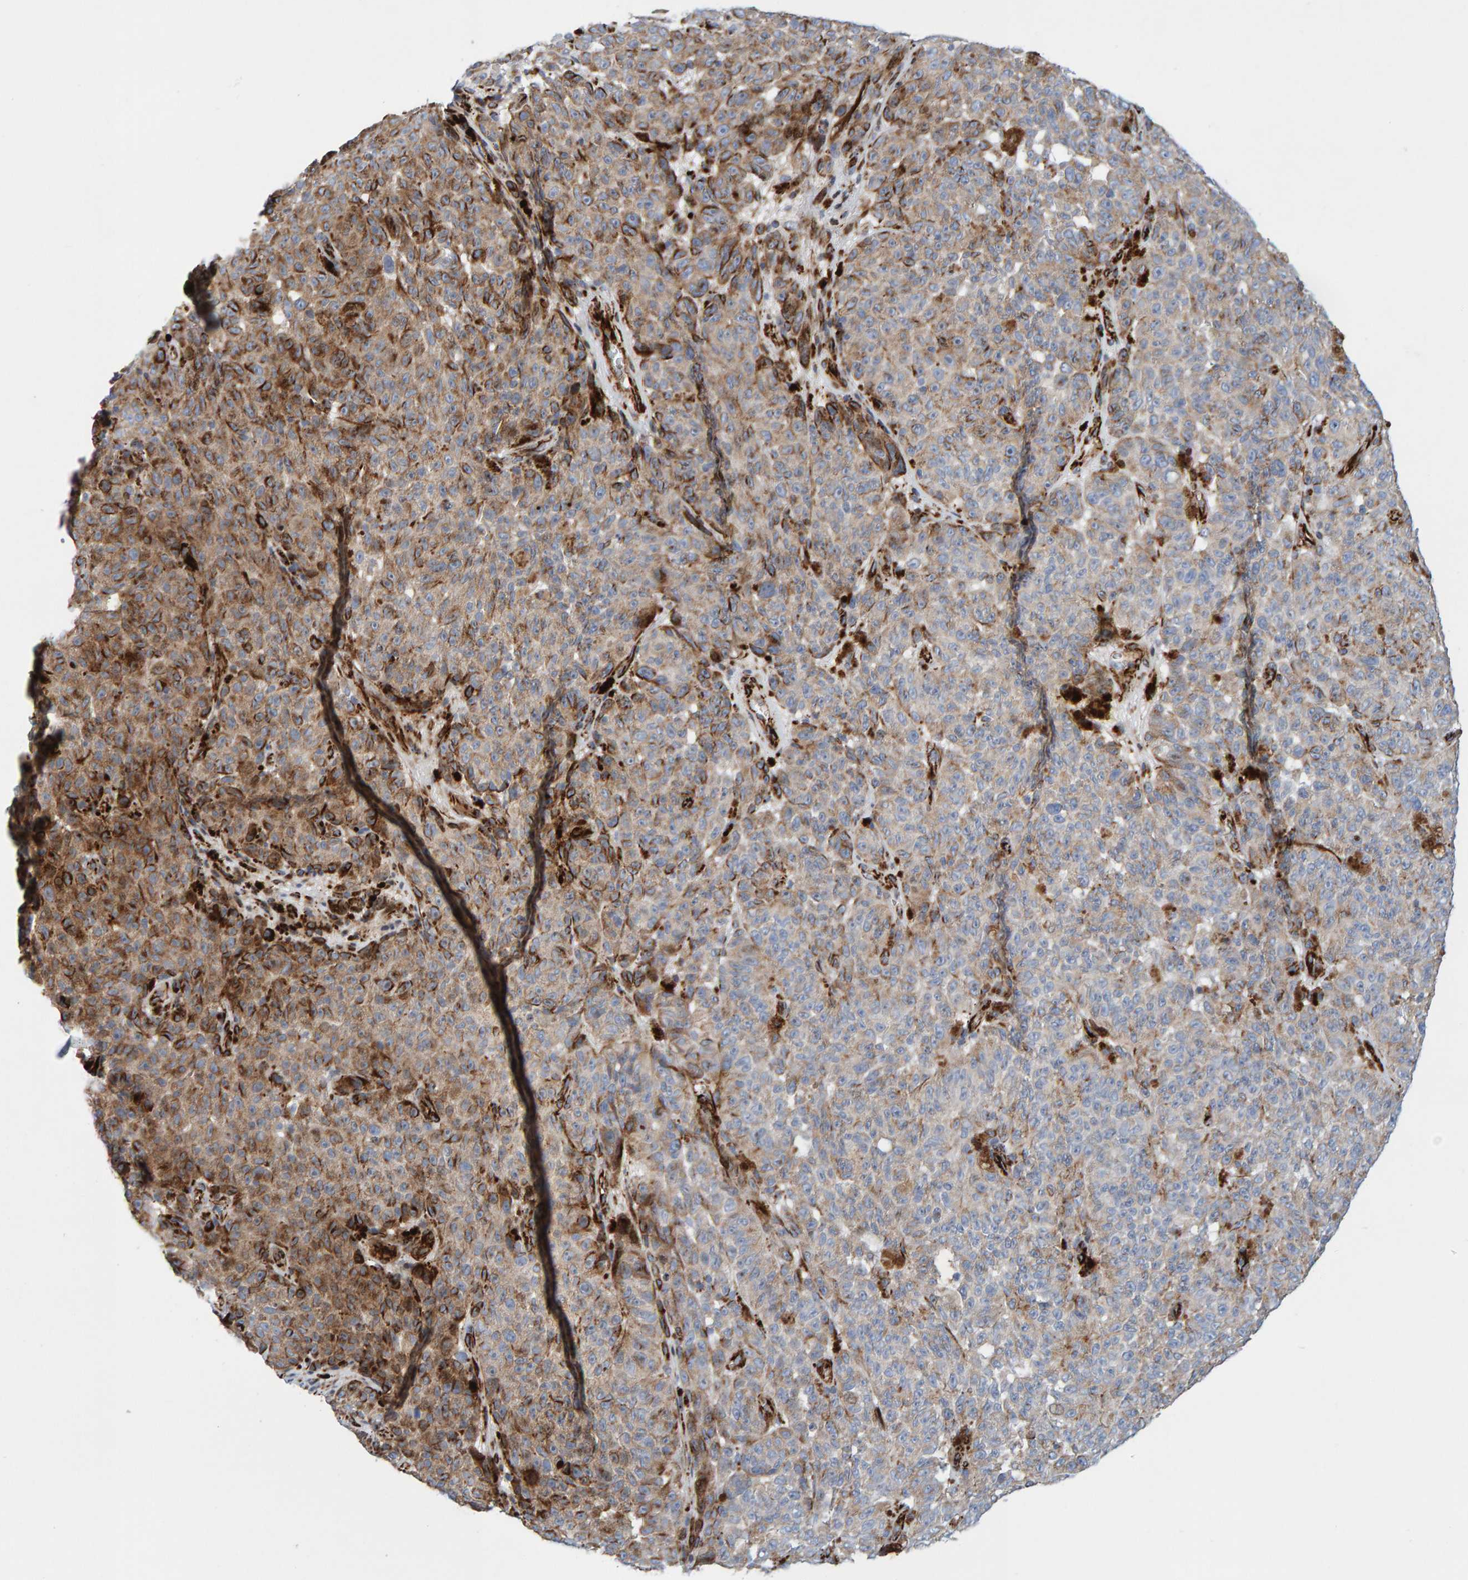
{"staining": {"intensity": "weak", "quantity": ">75%", "location": "cytoplasmic/membranous"}, "tissue": "melanoma", "cell_type": "Tumor cells", "image_type": "cancer", "snomed": [{"axis": "morphology", "description": "Malignant melanoma, NOS"}, {"axis": "topography", "description": "Skin"}], "caption": "DAB immunohistochemical staining of human melanoma shows weak cytoplasmic/membranous protein staining in approximately >75% of tumor cells.", "gene": "POLG2", "patient": {"sex": "female", "age": 82}}